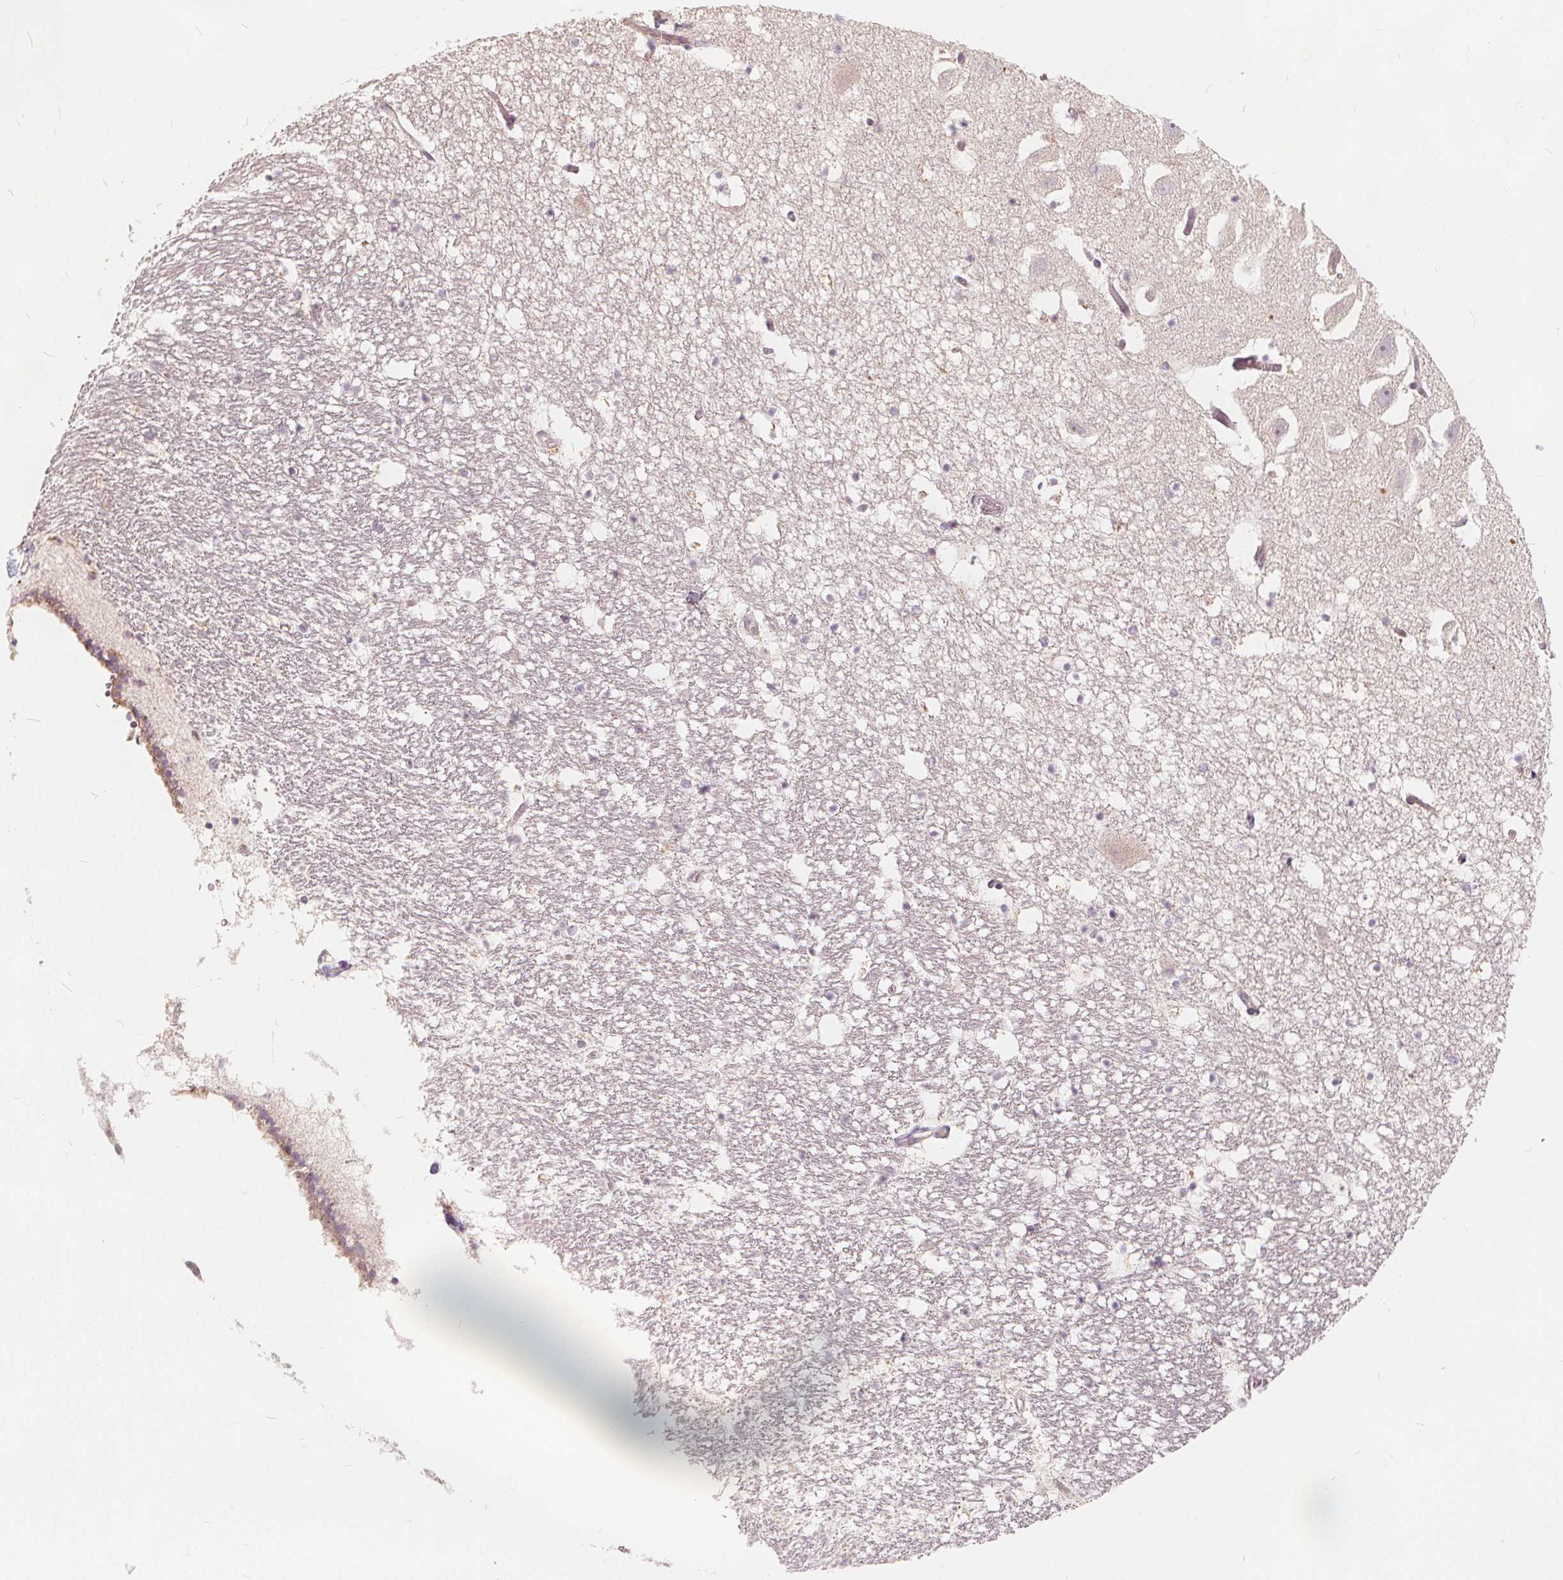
{"staining": {"intensity": "negative", "quantity": "none", "location": "none"}, "tissue": "hippocampus", "cell_type": "Glial cells", "image_type": "normal", "snomed": [{"axis": "morphology", "description": "Normal tissue, NOS"}, {"axis": "topography", "description": "Hippocampus"}], "caption": "DAB (3,3'-diaminobenzidine) immunohistochemical staining of normal human hippocampus reveals no significant staining in glial cells.", "gene": "DRC3", "patient": {"sex": "male", "age": 26}}